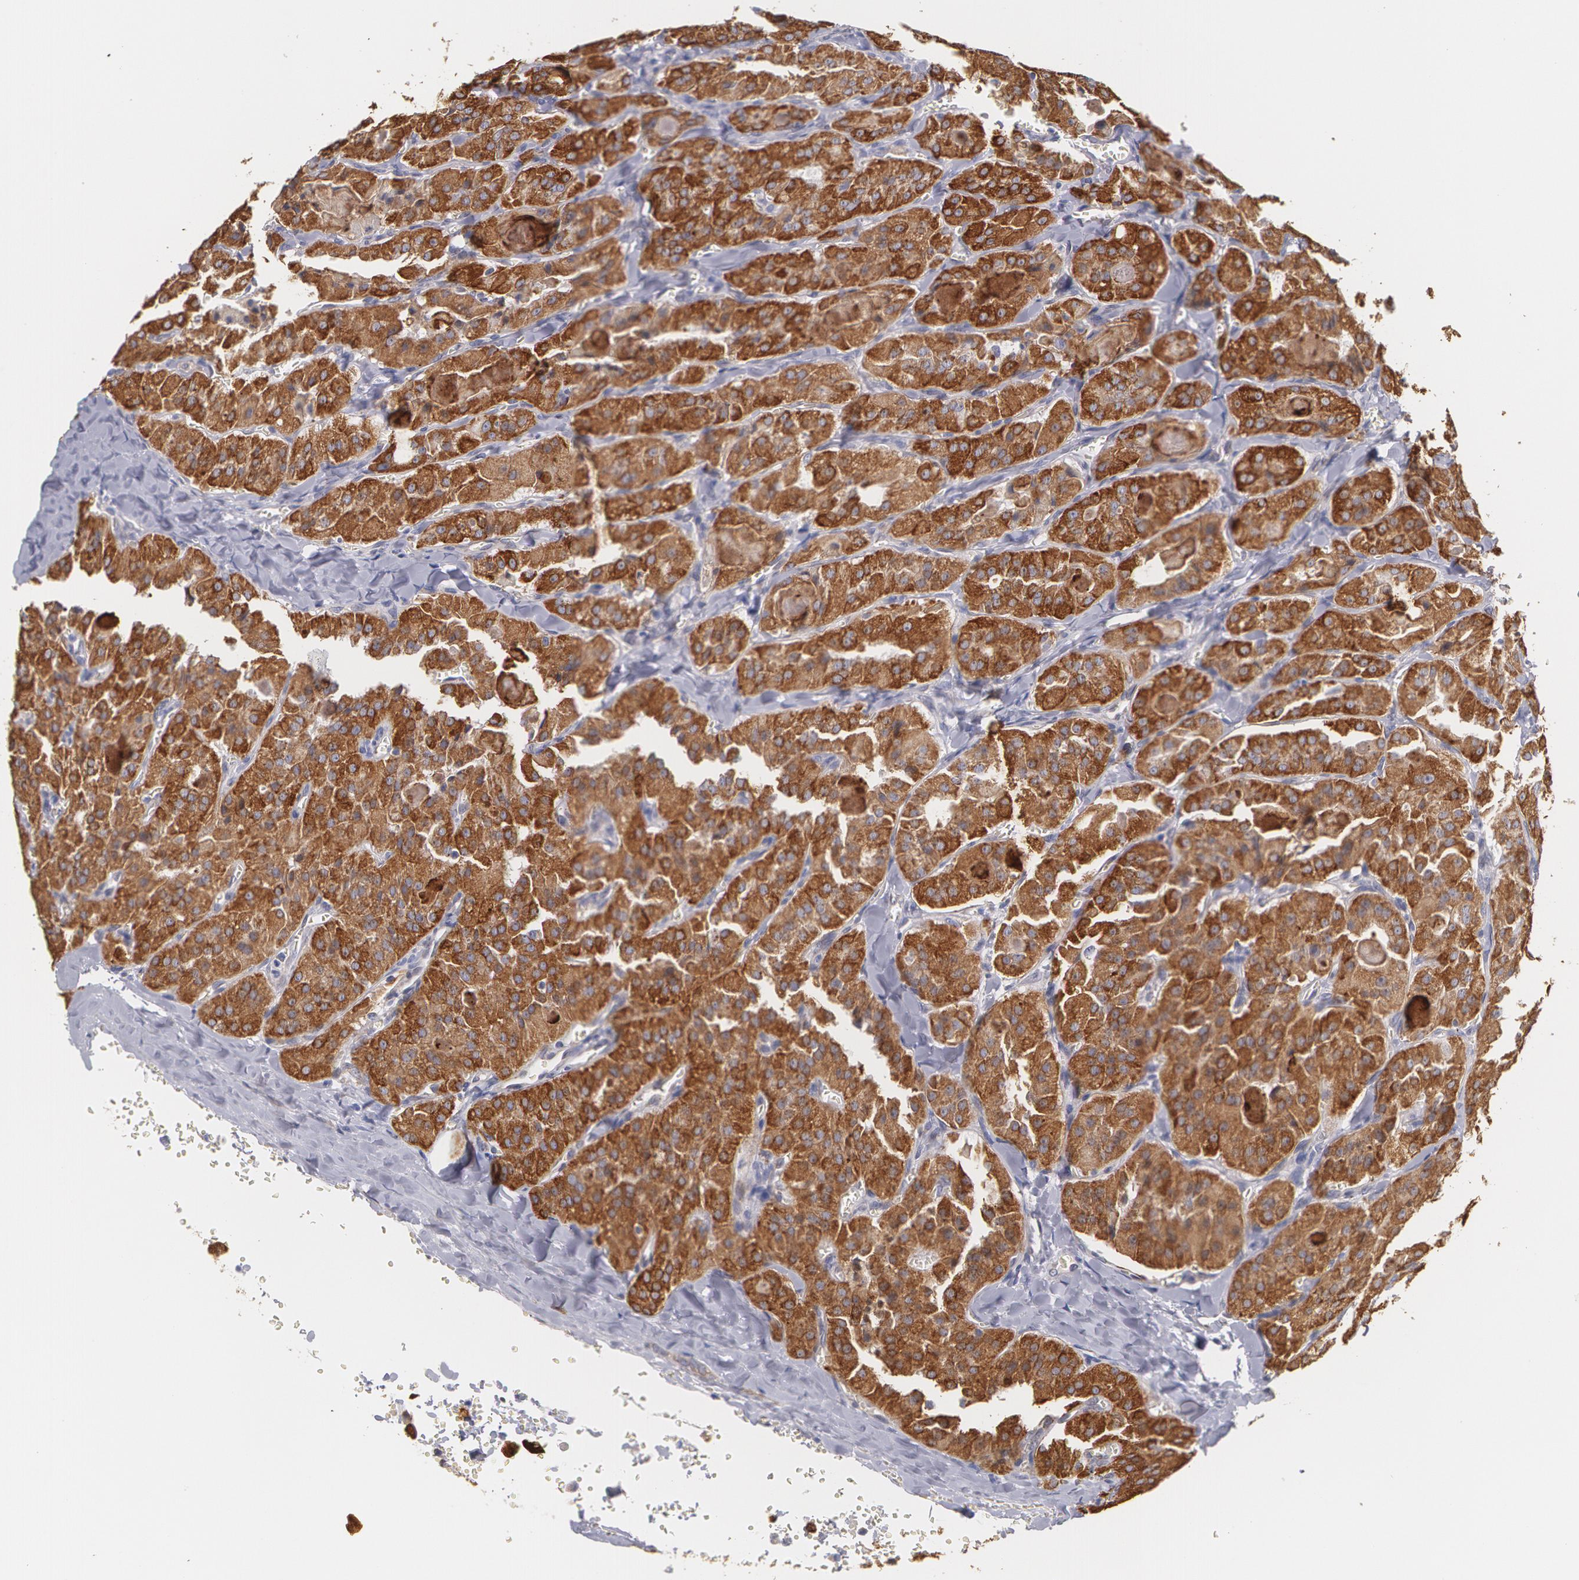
{"staining": {"intensity": "strong", "quantity": ">75%", "location": "cytoplasmic/membranous"}, "tissue": "thyroid cancer", "cell_type": "Tumor cells", "image_type": "cancer", "snomed": [{"axis": "morphology", "description": "Carcinoma, NOS"}, {"axis": "topography", "description": "Thyroid gland"}], "caption": "Thyroid cancer stained with DAB (3,3'-diaminobenzidine) IHC demonstrates high levels of strong cytoplasmic/membranous positivity in approximately >75% of tumor cells. Nuclei are stained in blue.", "gene": "KRT18", "patient": {"sex": "male", "age": 76}}